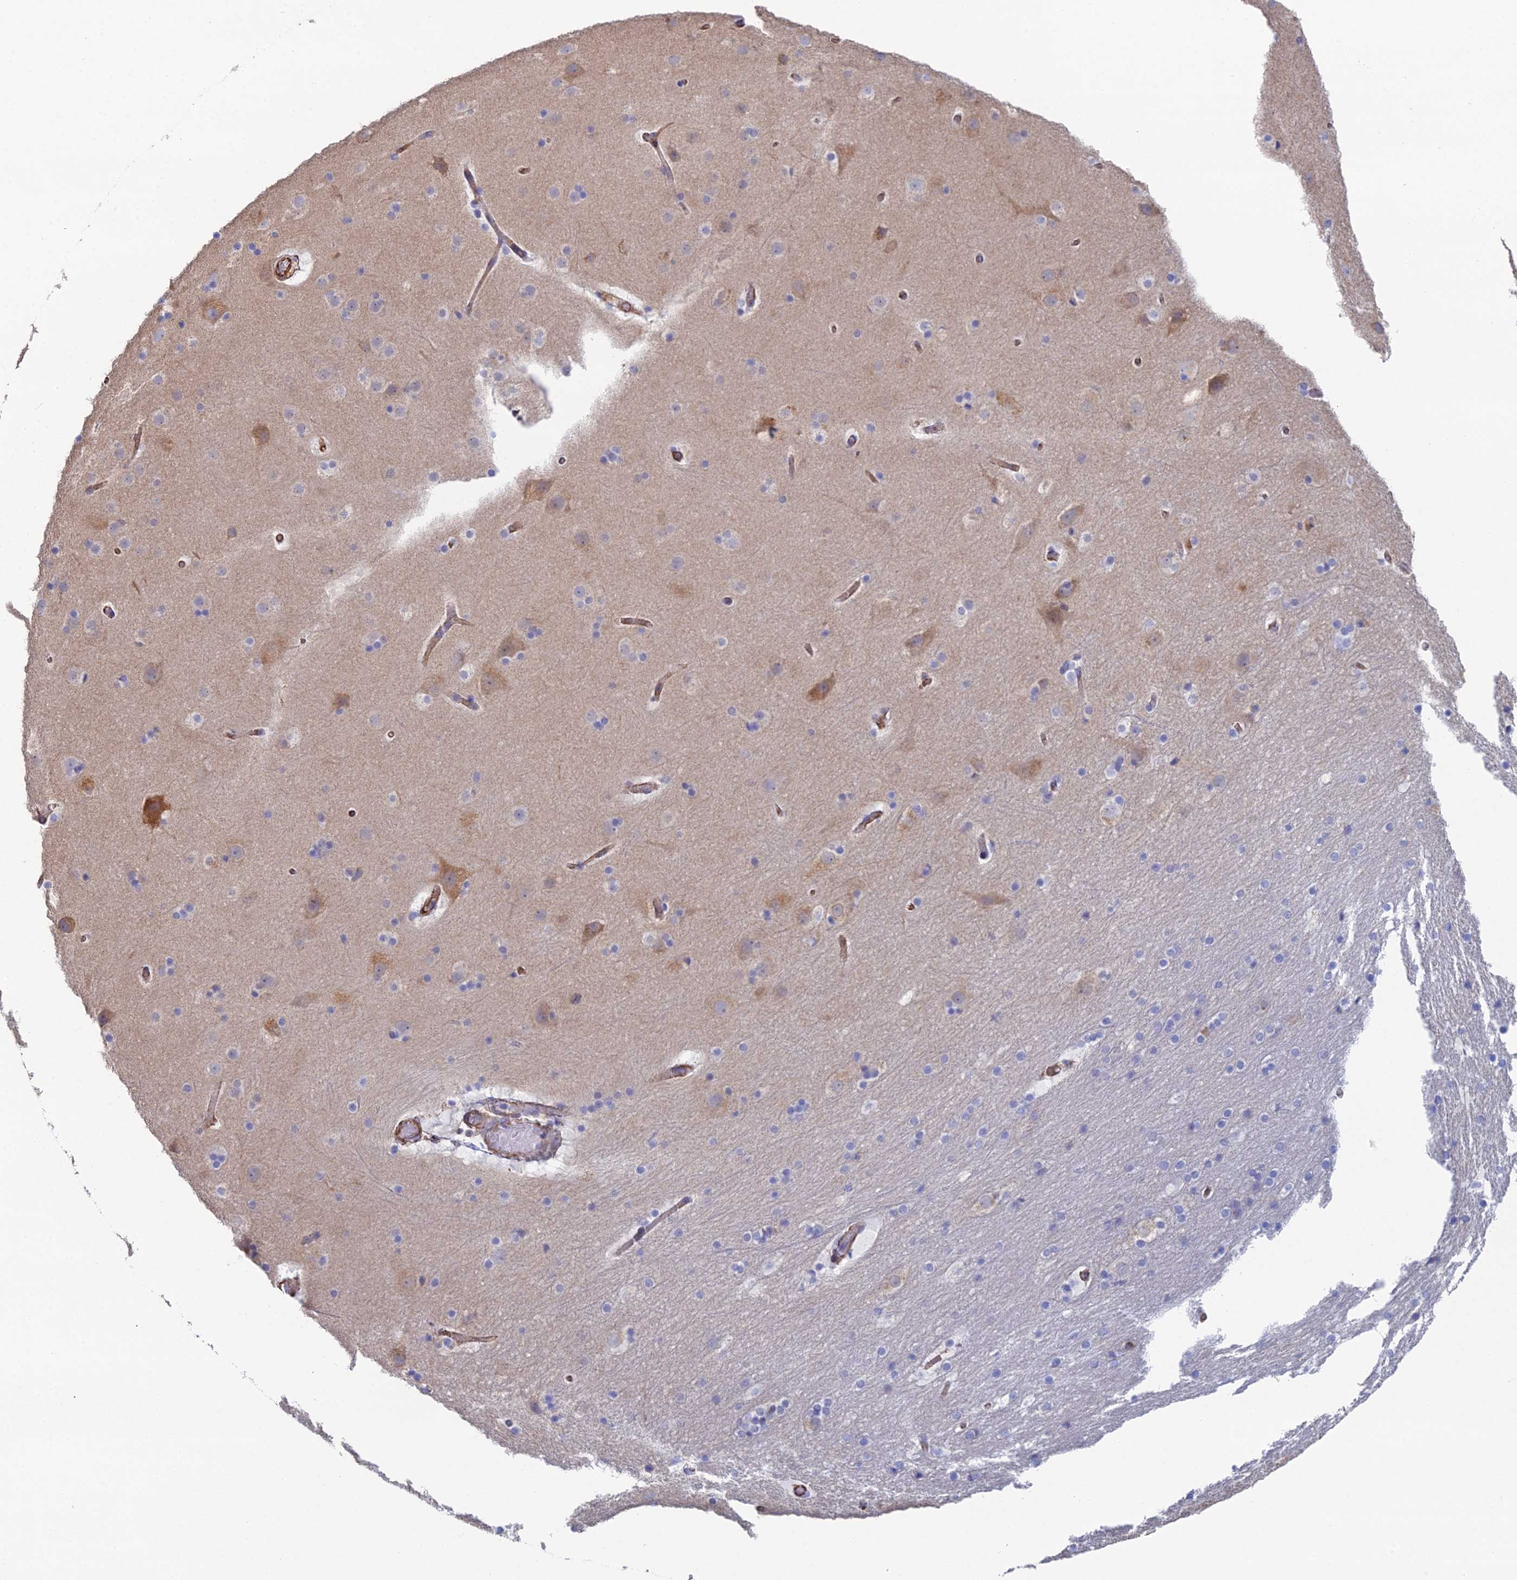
{"staining": {"intensity": "moderate", "quantity": ">75%", "location": "cytoplasmic/membranous"}, "tissue": "cerebral cortex", "cell_type": "Endothelial cells", "image_type": "normal", "snomed": [{"axis": "morphology", "description": "Normal tissue, NOS"}, {"axis": "topography", "description": "Cerebral cortex"}], "caption": "Protein positivity by IHC displays moderate cytoplasmic/membranous expression in approximately >75% of endothelial cells in normal cerebral cortex. Nuclei are stained in blue.", "gene": "CLVS2", "patient": {"sex": "male", "age": 57}}